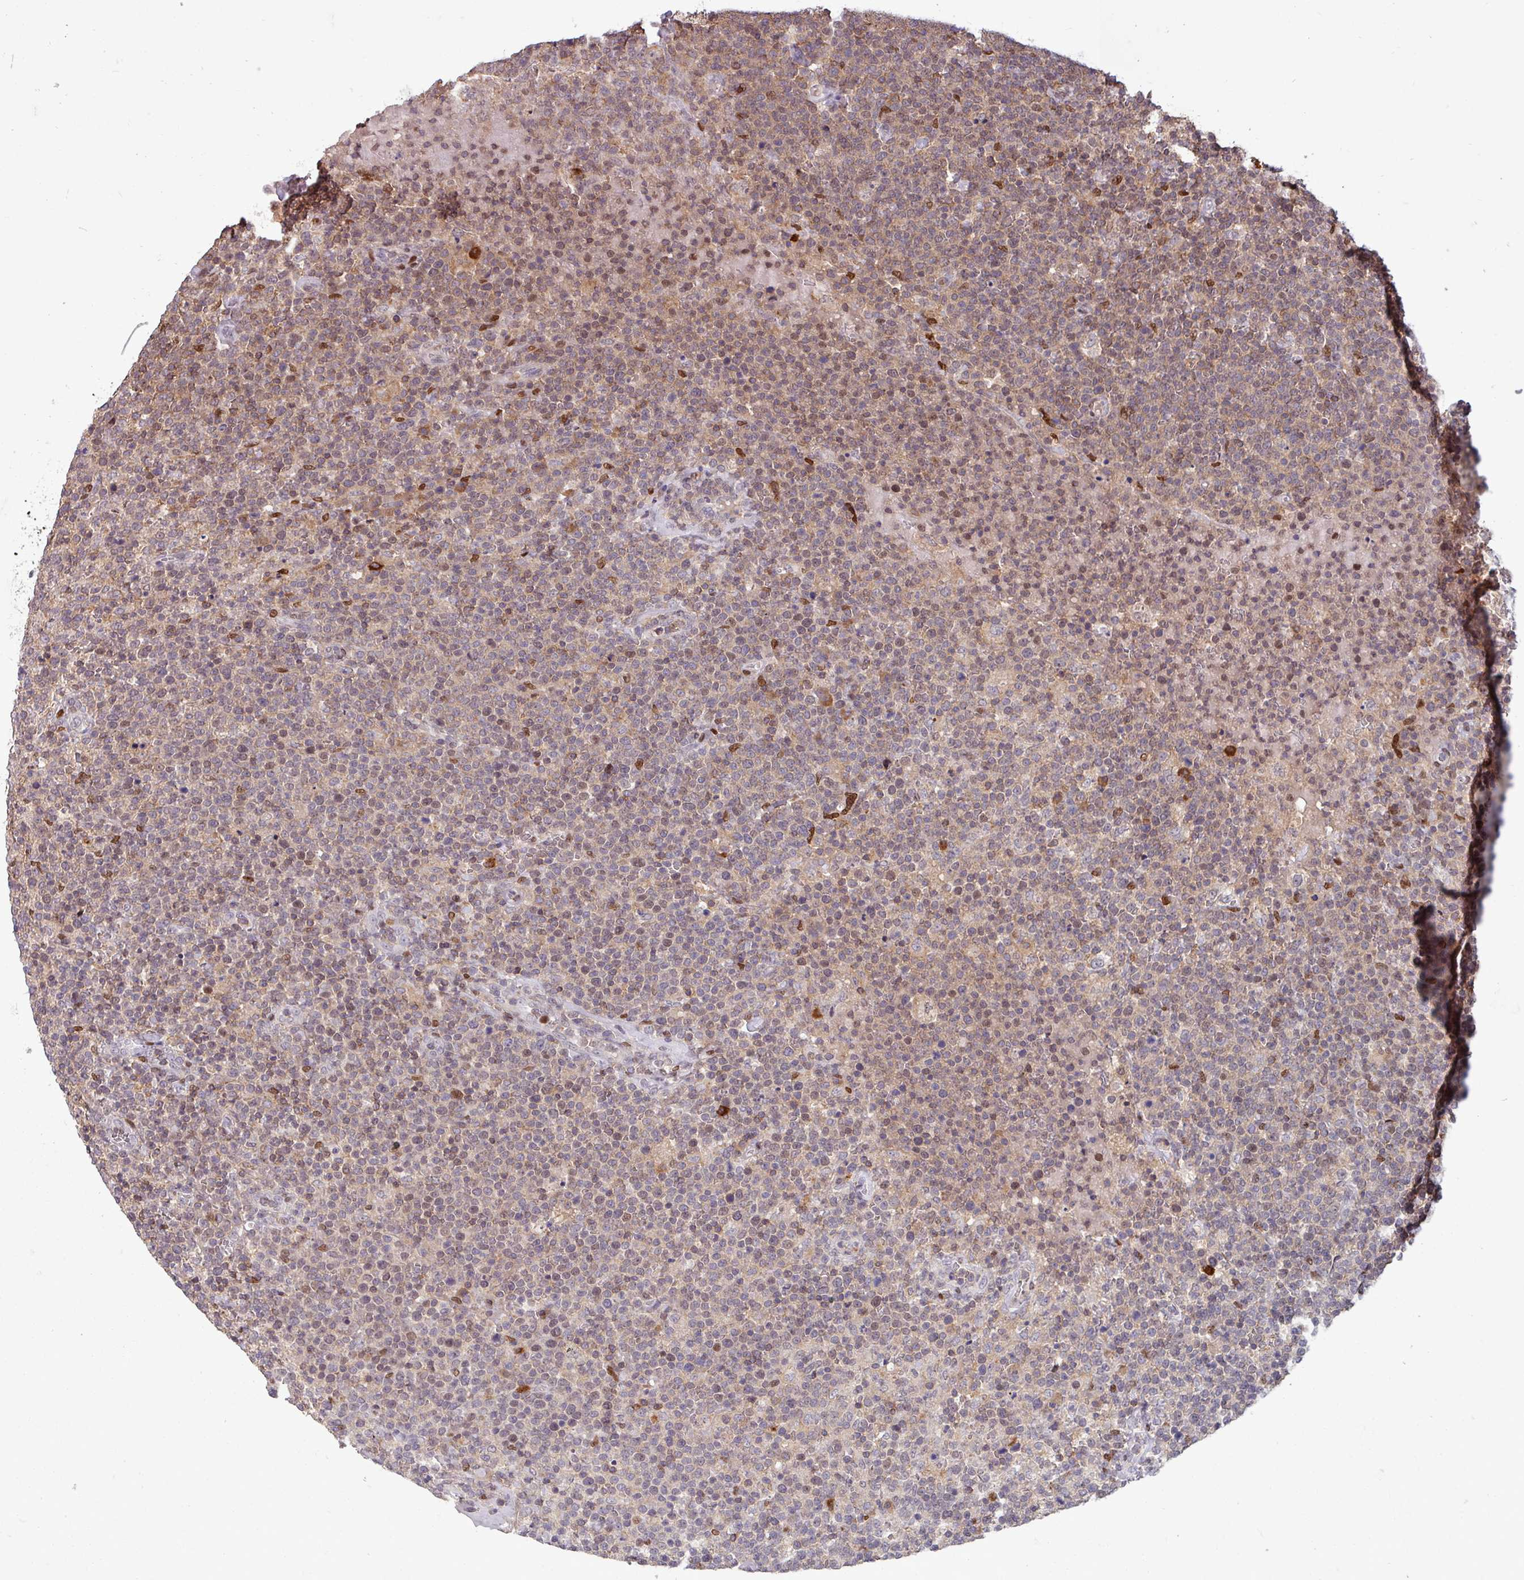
{"staining": {"intensity": "moderate", "quantity": "25%-75%", "location": "cytoplasmic/membranous"}, "tissue": "lymphoma", "cell_type": "Tumor cells", "image_type": "cancer", "snomed": [{"axis": "morphology", "description": "Malignant lymphoma, non-Hodgkin's type, High grade"}, {"axis": "topography", "description": "Lymph node"}], "caption": "Immunohistochemistry (DAB) staining of human malignant lymphoma, non-Hodgkin's type (high-grade) demonstrates moderate cytoplasmic/membranous protein expression in about 25%-75% of tumor cells. (DAB (3,3'-diaminobenzidine) IHC with brightfield microscopy, high magnification).", "gene": "PRRX1", "patient": {"sex": "male", "age": 61}}